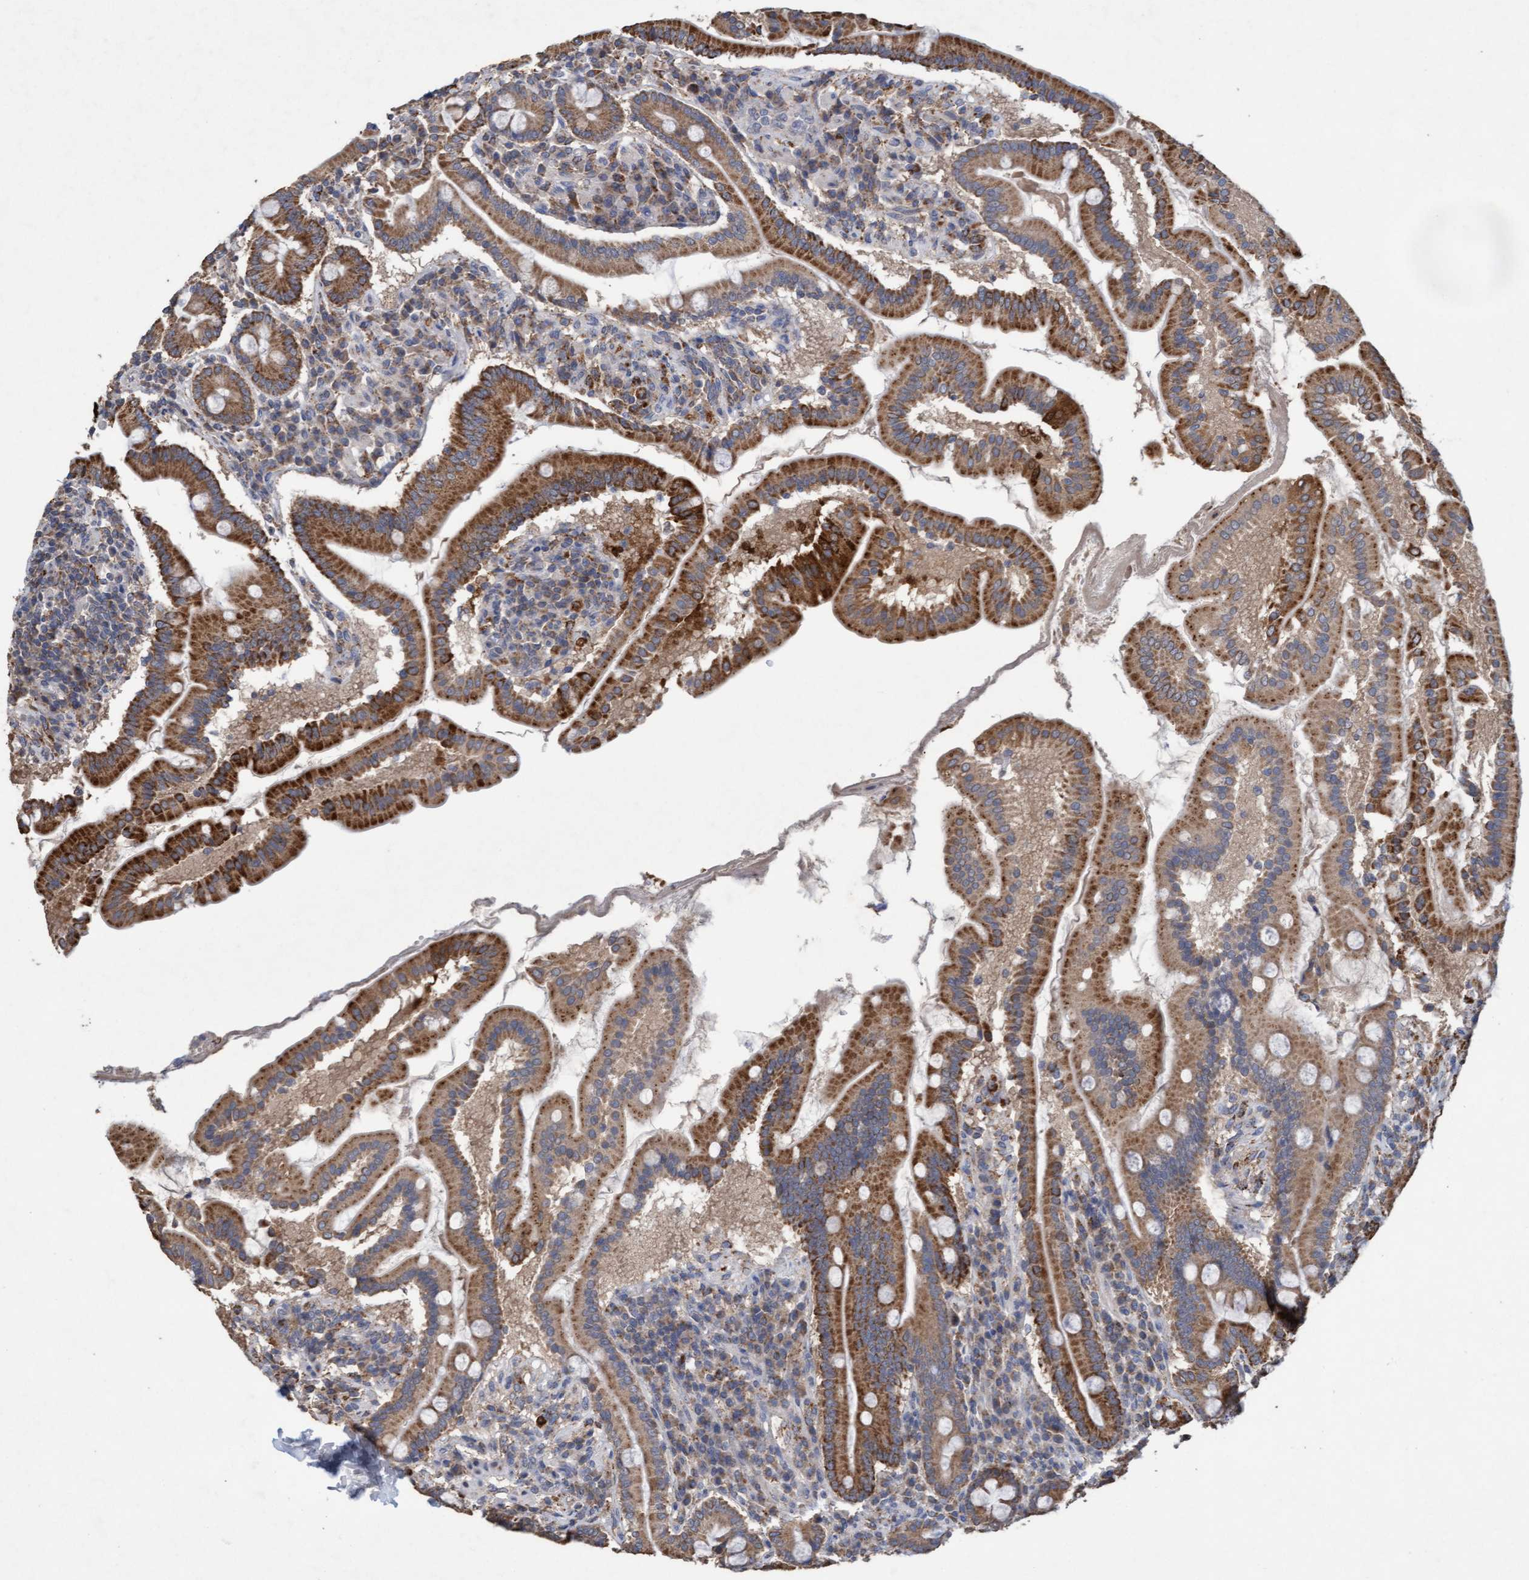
{"staining": {"intensity": "moderate", "quantity": ">75%", "location": "cytoplasmic/membranous"}, "tissue": "duodenum", "cell_type": "Glandular cells", "image_type": "normal", "snomed": [{"axis": "morphology", "description": "Normal tissue, NOS"}, {"axis": "topography", "description": "Duodenum"}], "caption": "Glandular cells demonstrate medium levels of moderate cytoplasmic/membranous expression in about >75% of cells in normal duodenum.", "gene": "ATPAF2", "patient": {"sex": "male", "age": 50}}